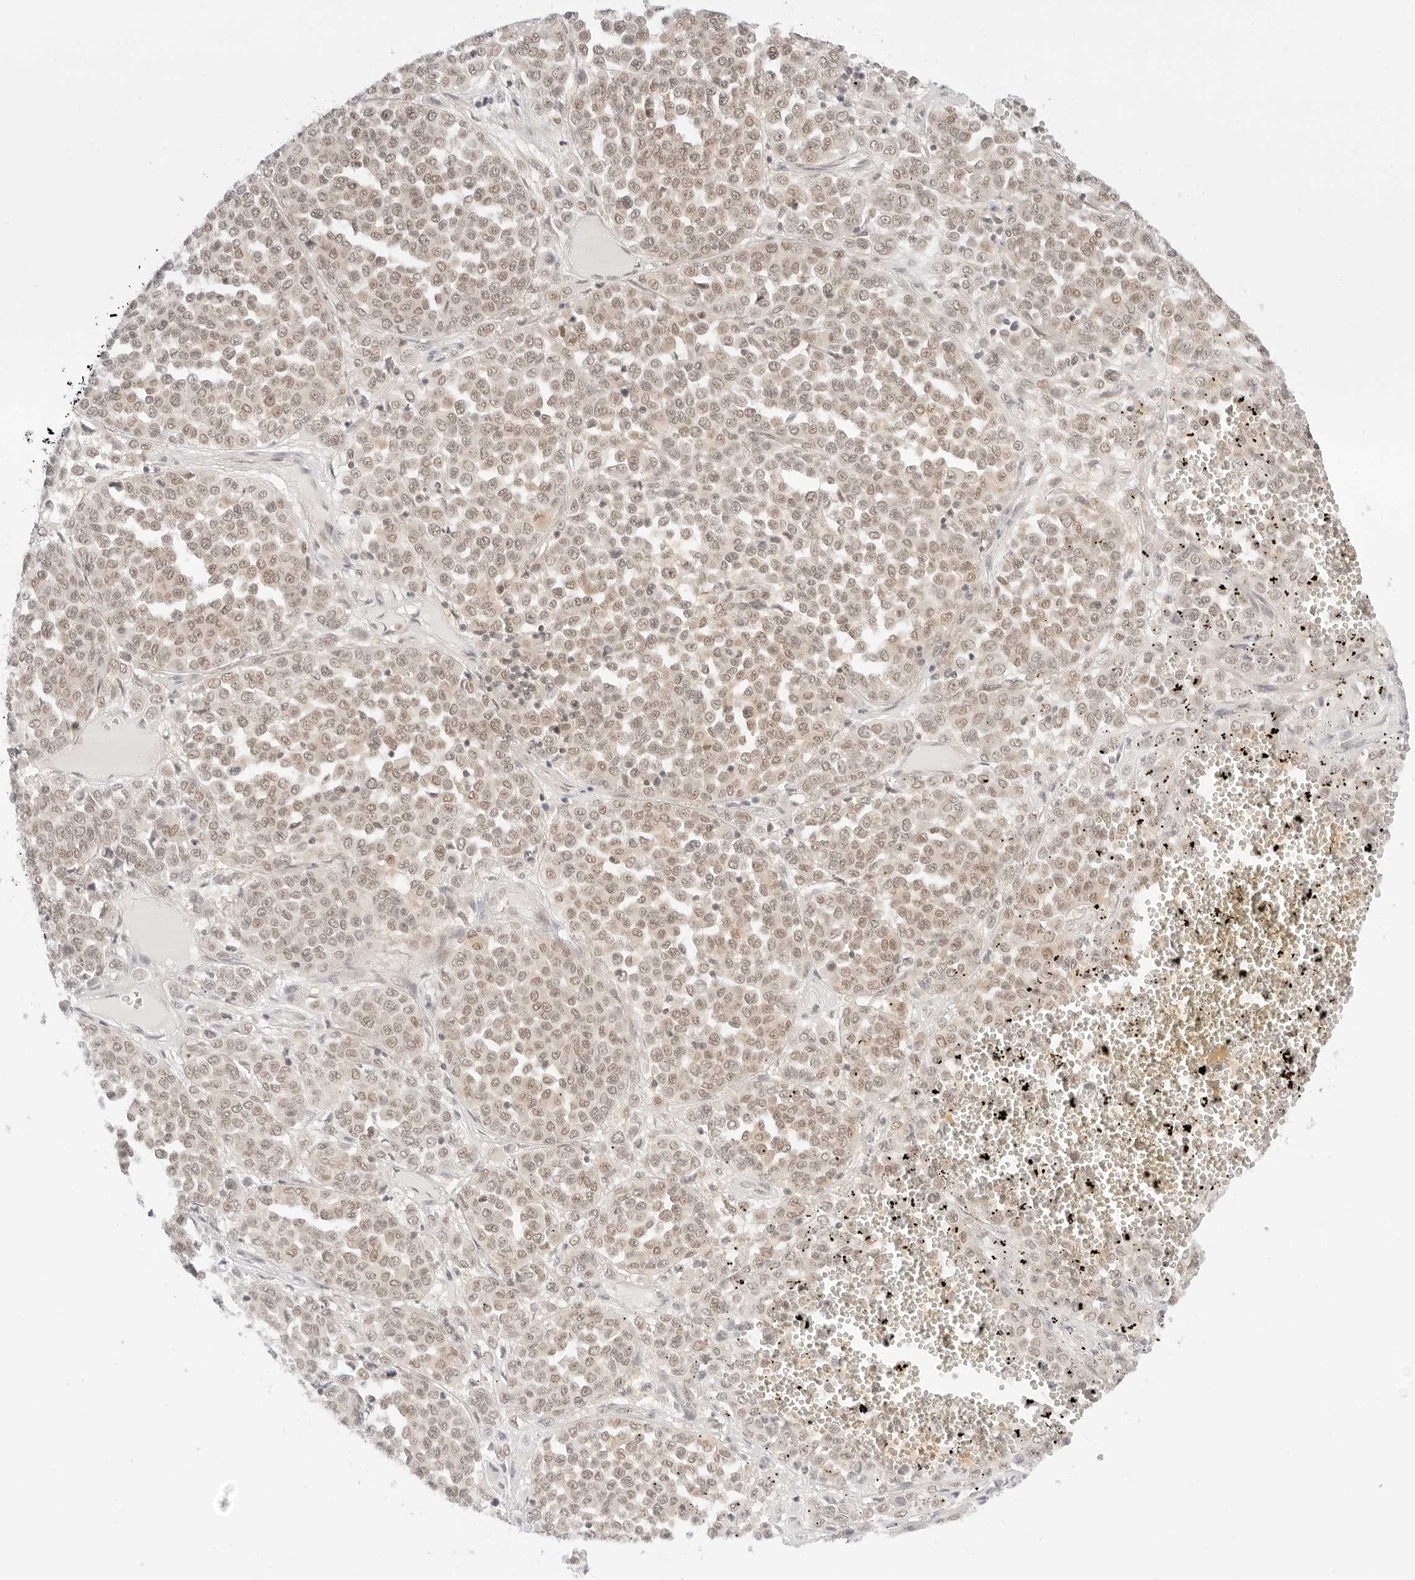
{"staining": {"intensity": "weak", "quantity": "25%-75%", "location": "nuclear"}, "tissue": "melanoma", "cell_type": "Tumor cells", "image_type": "cancer", "snomed": [{"axis": "morphology", "description": "Malignant melanoma, Metastatic site"}, {"axis": "topography", "description": "Pancreas"}], "caption": "DAB immunohistochemical staining of human melanoma shows weak nuclear protein positivity in about 25%-75% of tumor cells.", "gene": "POLR3C", "patient": {"sex": "female", "age": 30}}